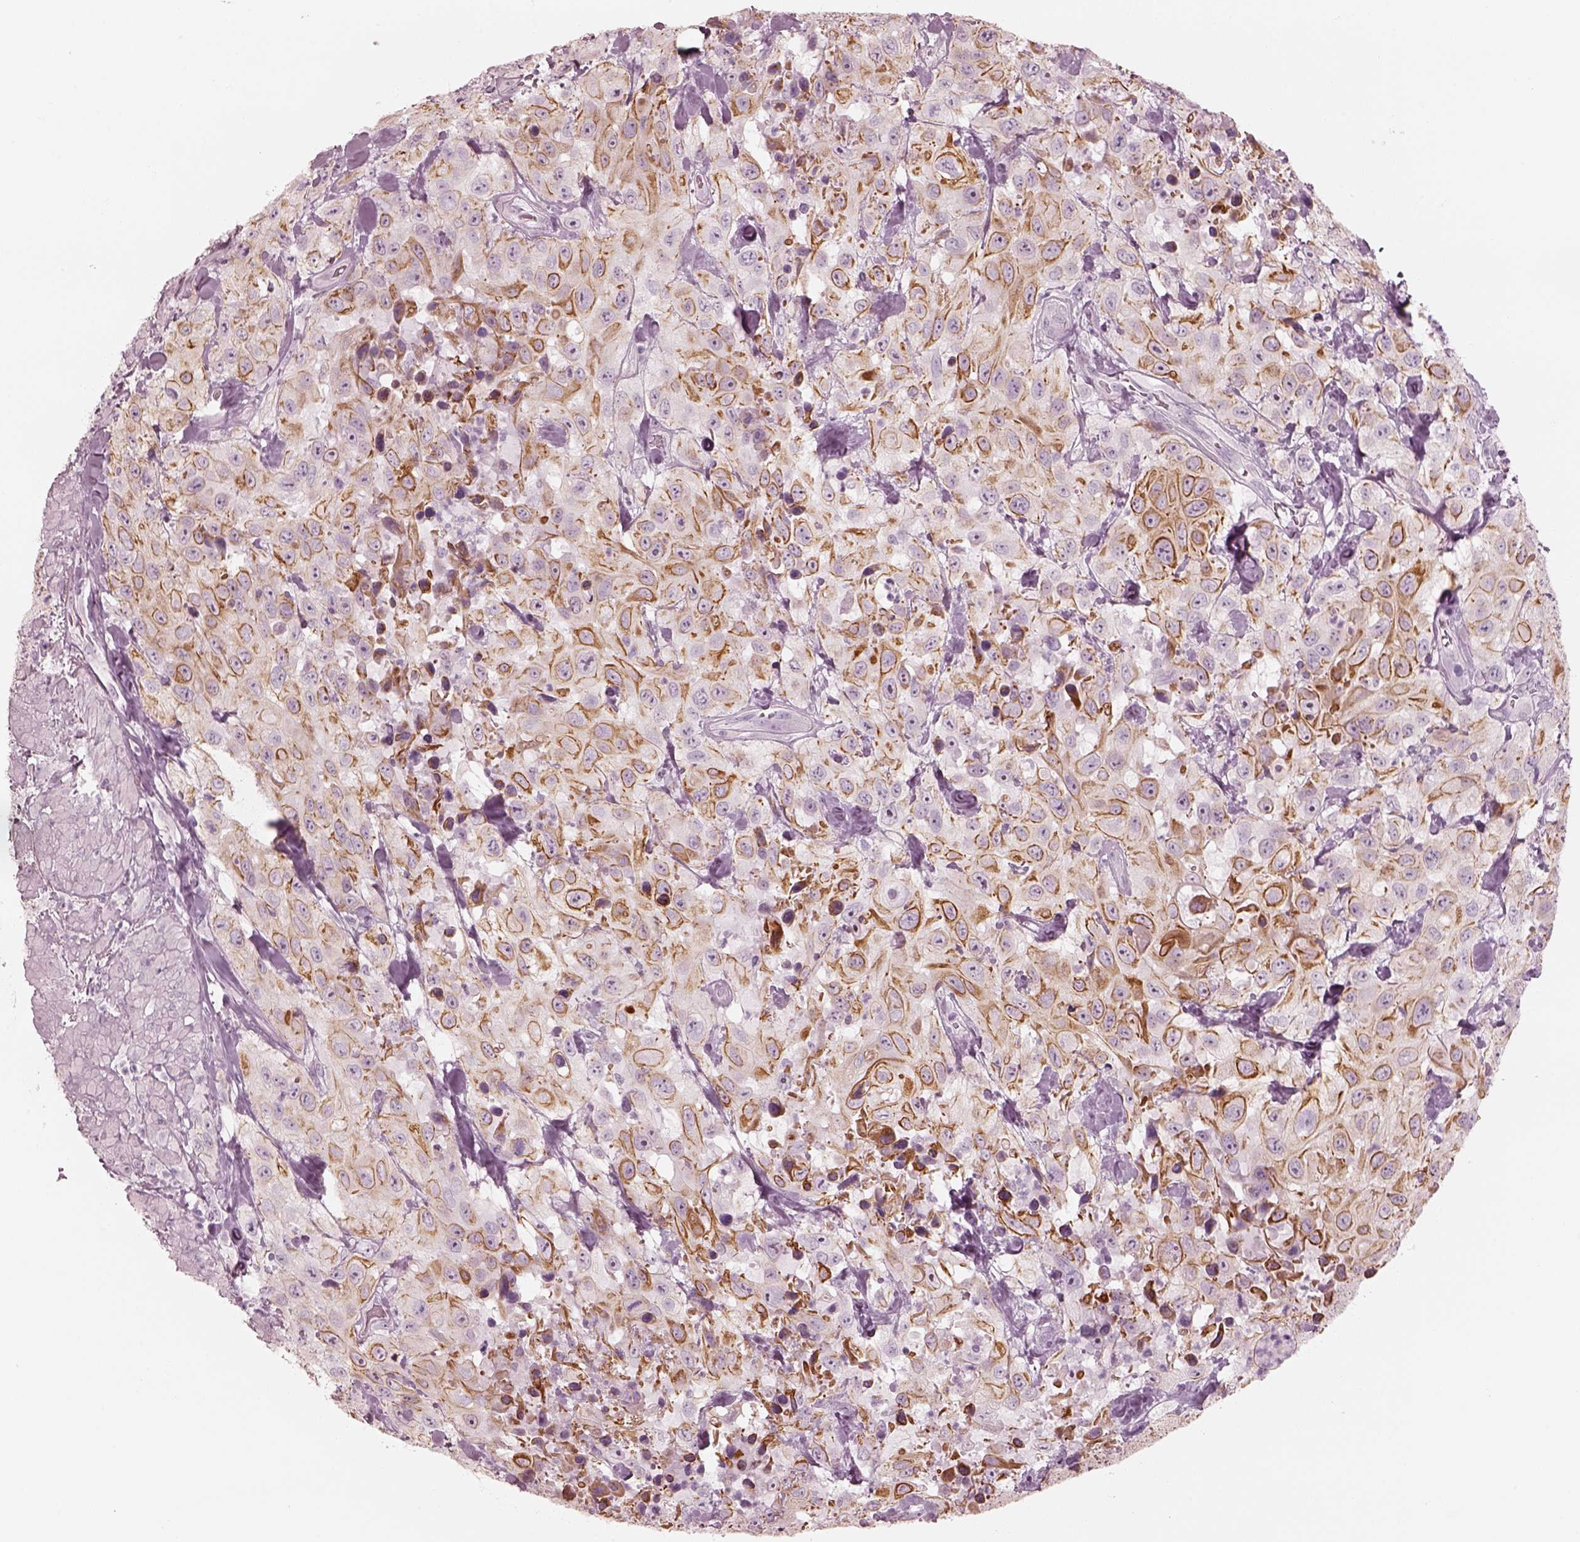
{"staining": {"intensity": "moderate", "quantity": "25%-75%", "location": "cytoplasmic/membranous"}, "tissue": "urothelial cancer", "cell_type": "Tumor cells", "image_type": "cancer", "snomed": [{"axis": "morphology", "description": "Urothelial carcinoma, High grade"}, {"axis": "topography", "description": "Urinary bladder"}], "caption": "The immunohistochemical stain shows moderate cytoplasmic/membranous expression in tumor cells of urothelial carcinoma (high-grade) tissue.", "gene": "PON3", "patient": {"sex": "male", "age": 79}}